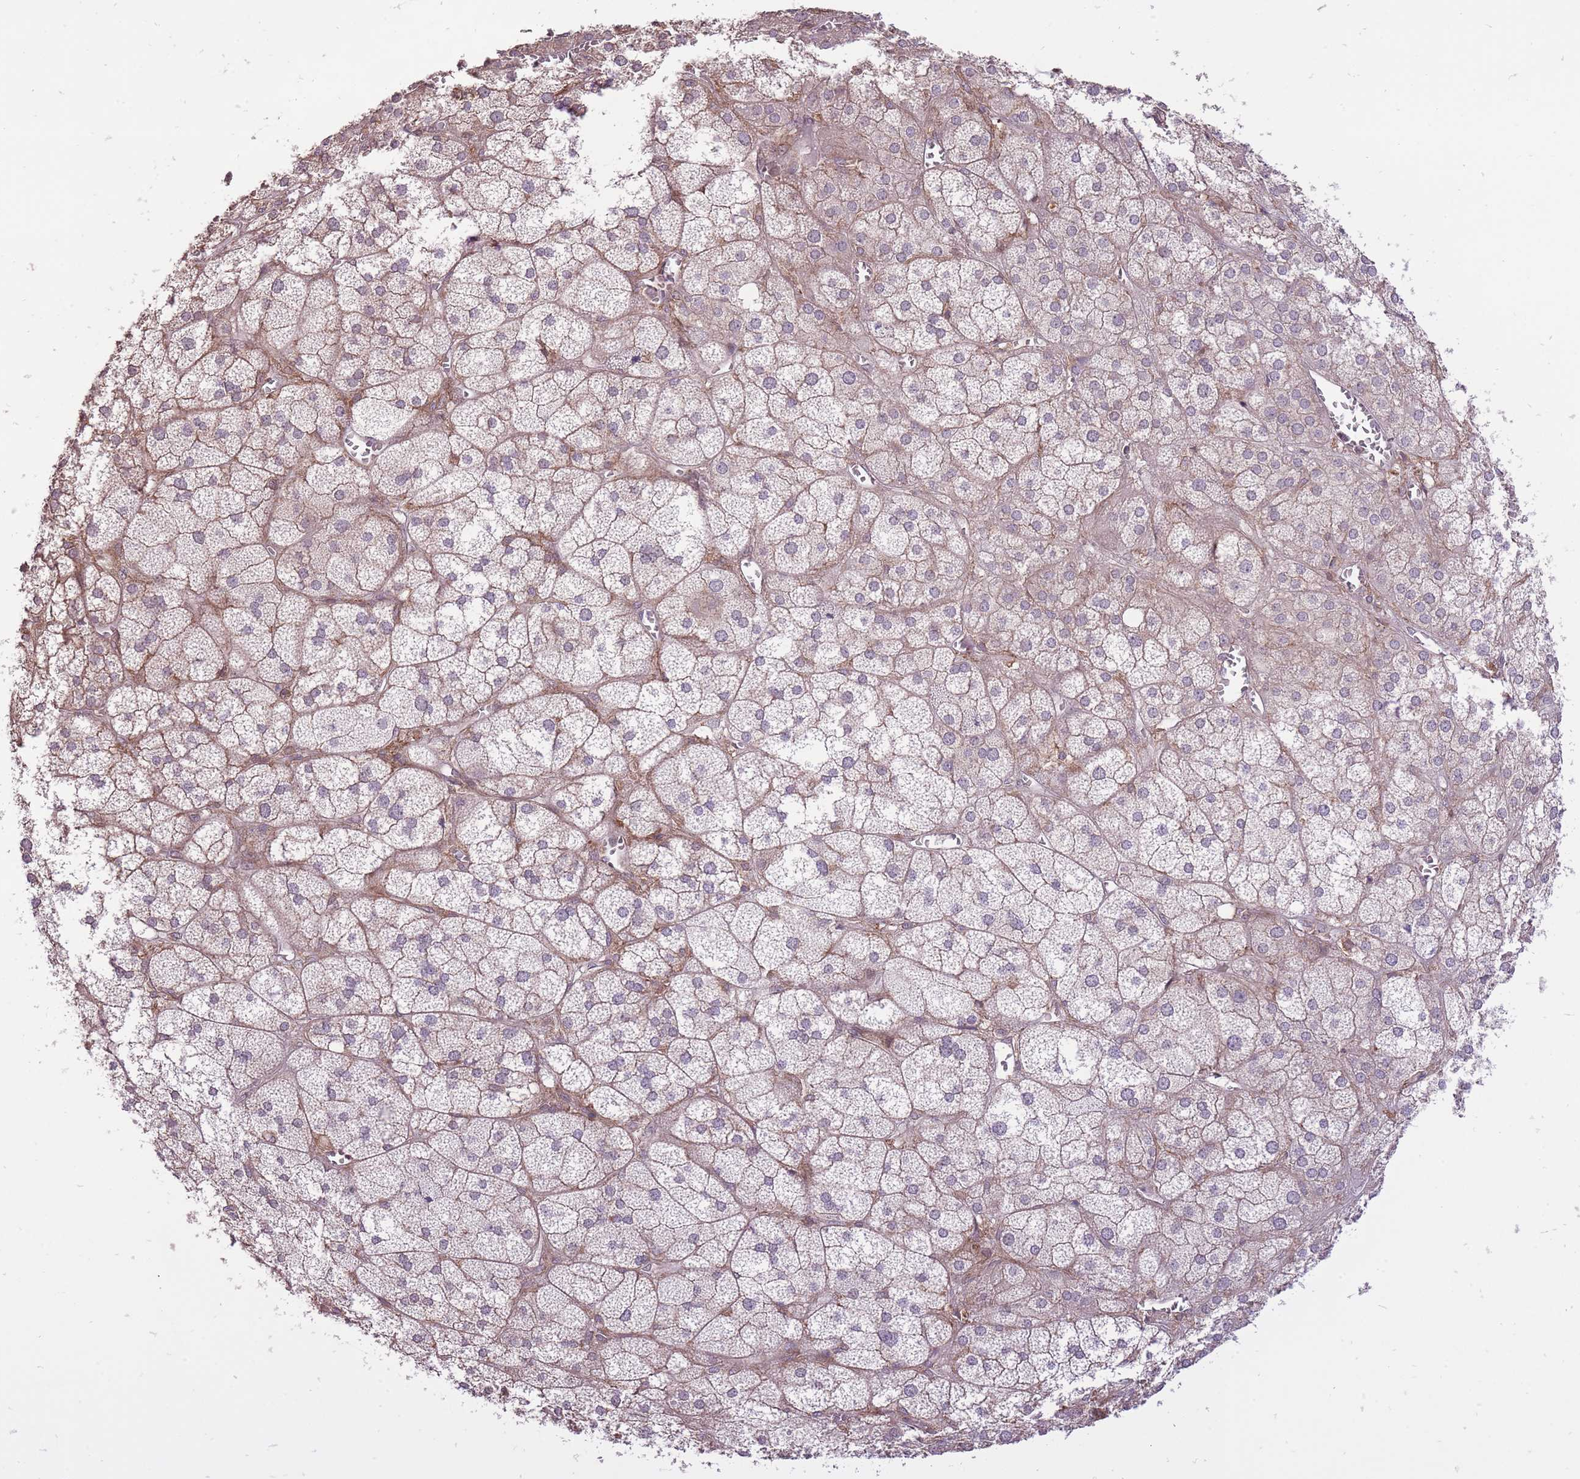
{"staining": {"intensity": "moderate", "quantity": "<25%", "location": "cytoplasmic/membranous,nuclear"}, "tissue": "adrenal gland", "cell_type": "Glandular cells", "image_type": "normal", "snomed": [{"axis": "morphology", "description": "Normal tissue, NOS"}, {"axis": "topography", "description": "Adrenal gland"}], "caption": "Normal adrenal gland displays moderate cytoplasmic/membranous,nuclear staining in approximately <25% of glandular cells (brown staining indicates protein expression, while blue staining denotes nuclei)..", "gene": "TET3", "patient": {"sex": "female", "age": 61}}